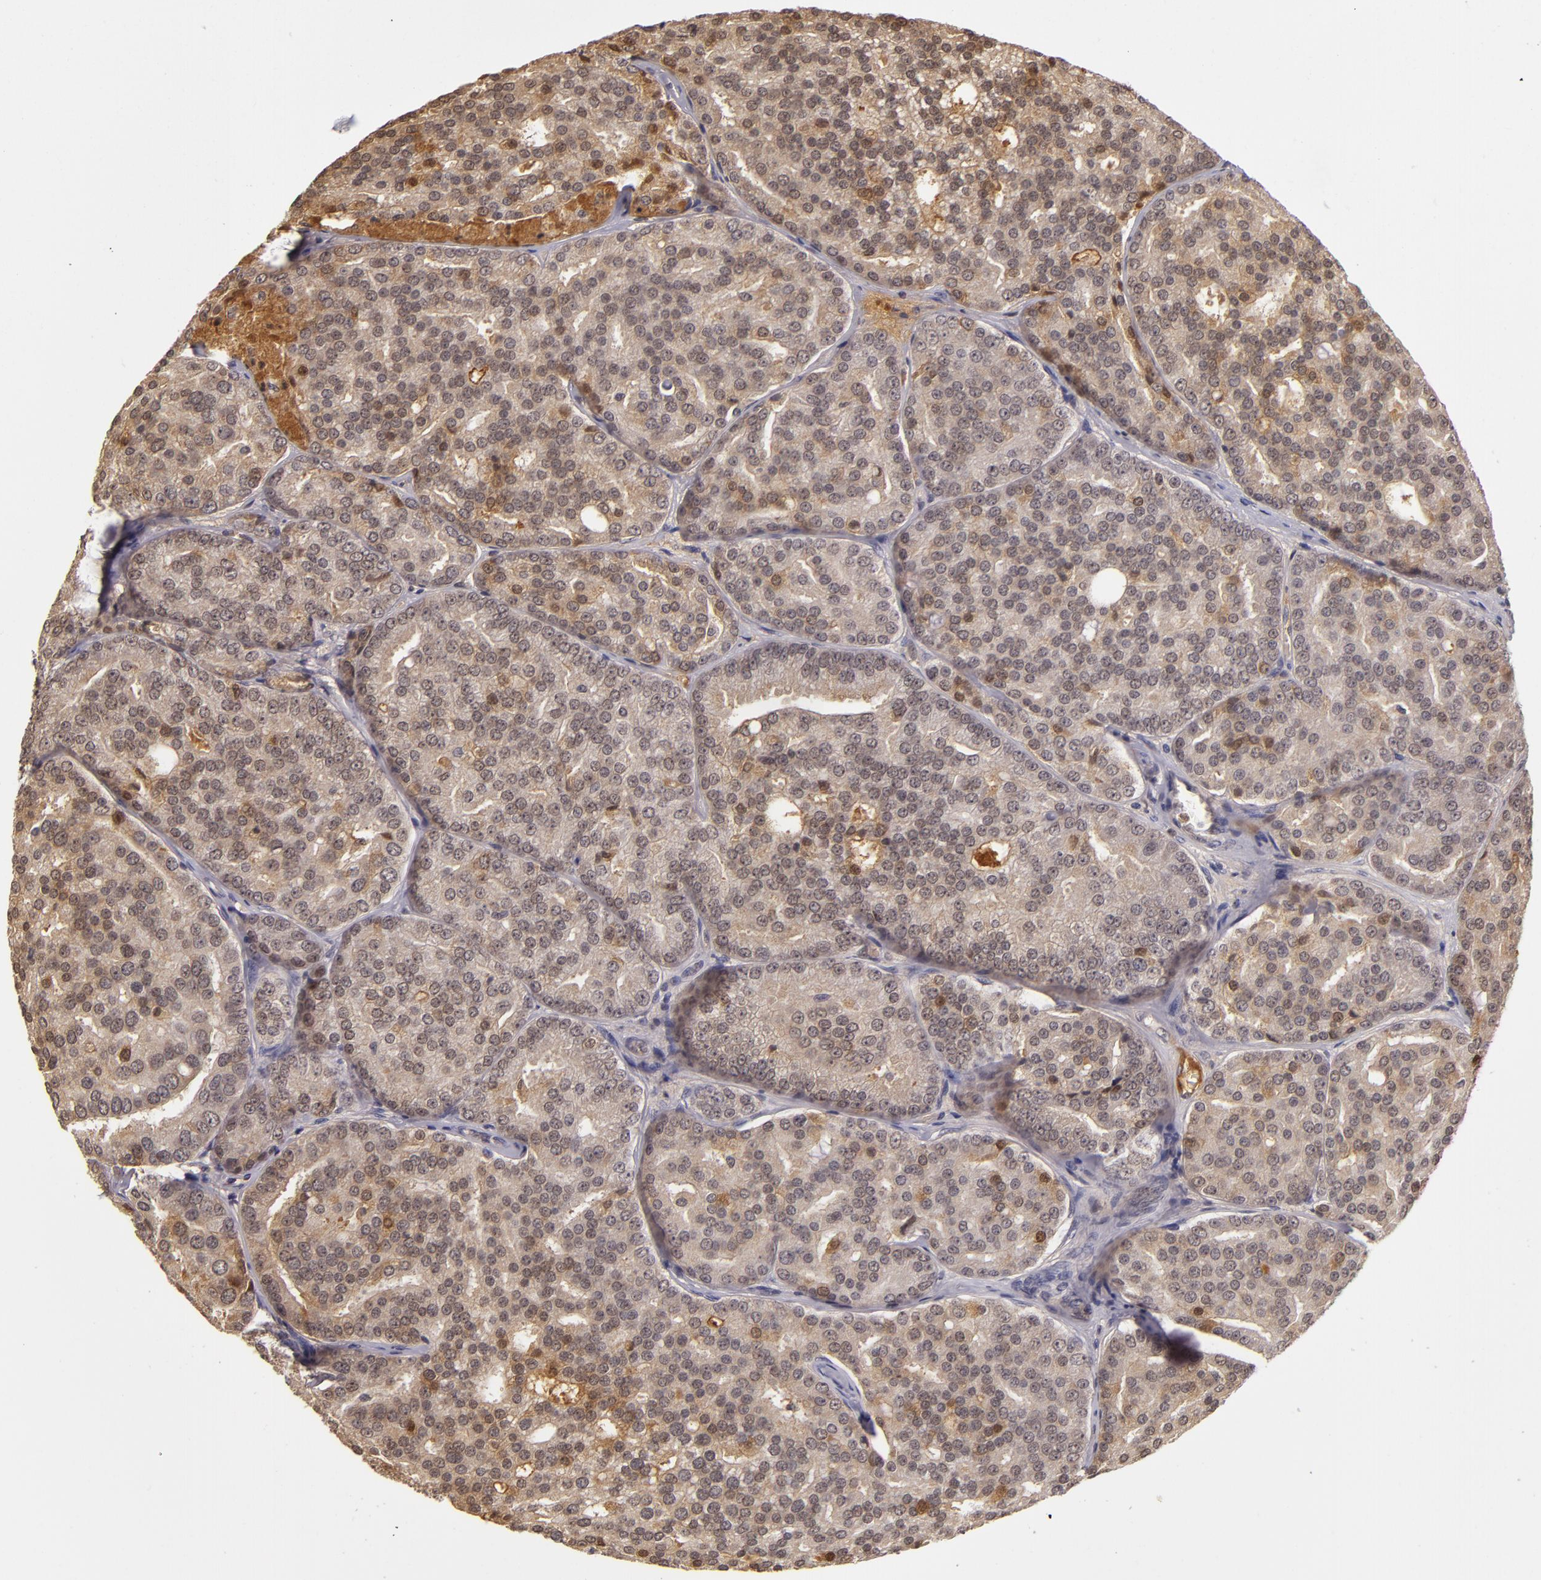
{"staining": {"intensity": "moderate", "quantity": ">75%", "location": "cytoplasmic/membranous"}, "tissue": "prostate cancer", "cell_type": "Tumor cells", "image_type": "cancer", "snomed": [{"axis": "morphology", "description": "Adenocarcinoma, High grade"}, {"axis": "topography", "description": "Prostate"}], "caption": "This image shows immunohistochemistry staining of adenocarcinoma (high-grade) (prostate), with medium moderate cytoplasmic/membranous staining in about >75% of tumor cells.", "gene": "LRG1", "patient": {"sex": "male", "age": 64}}